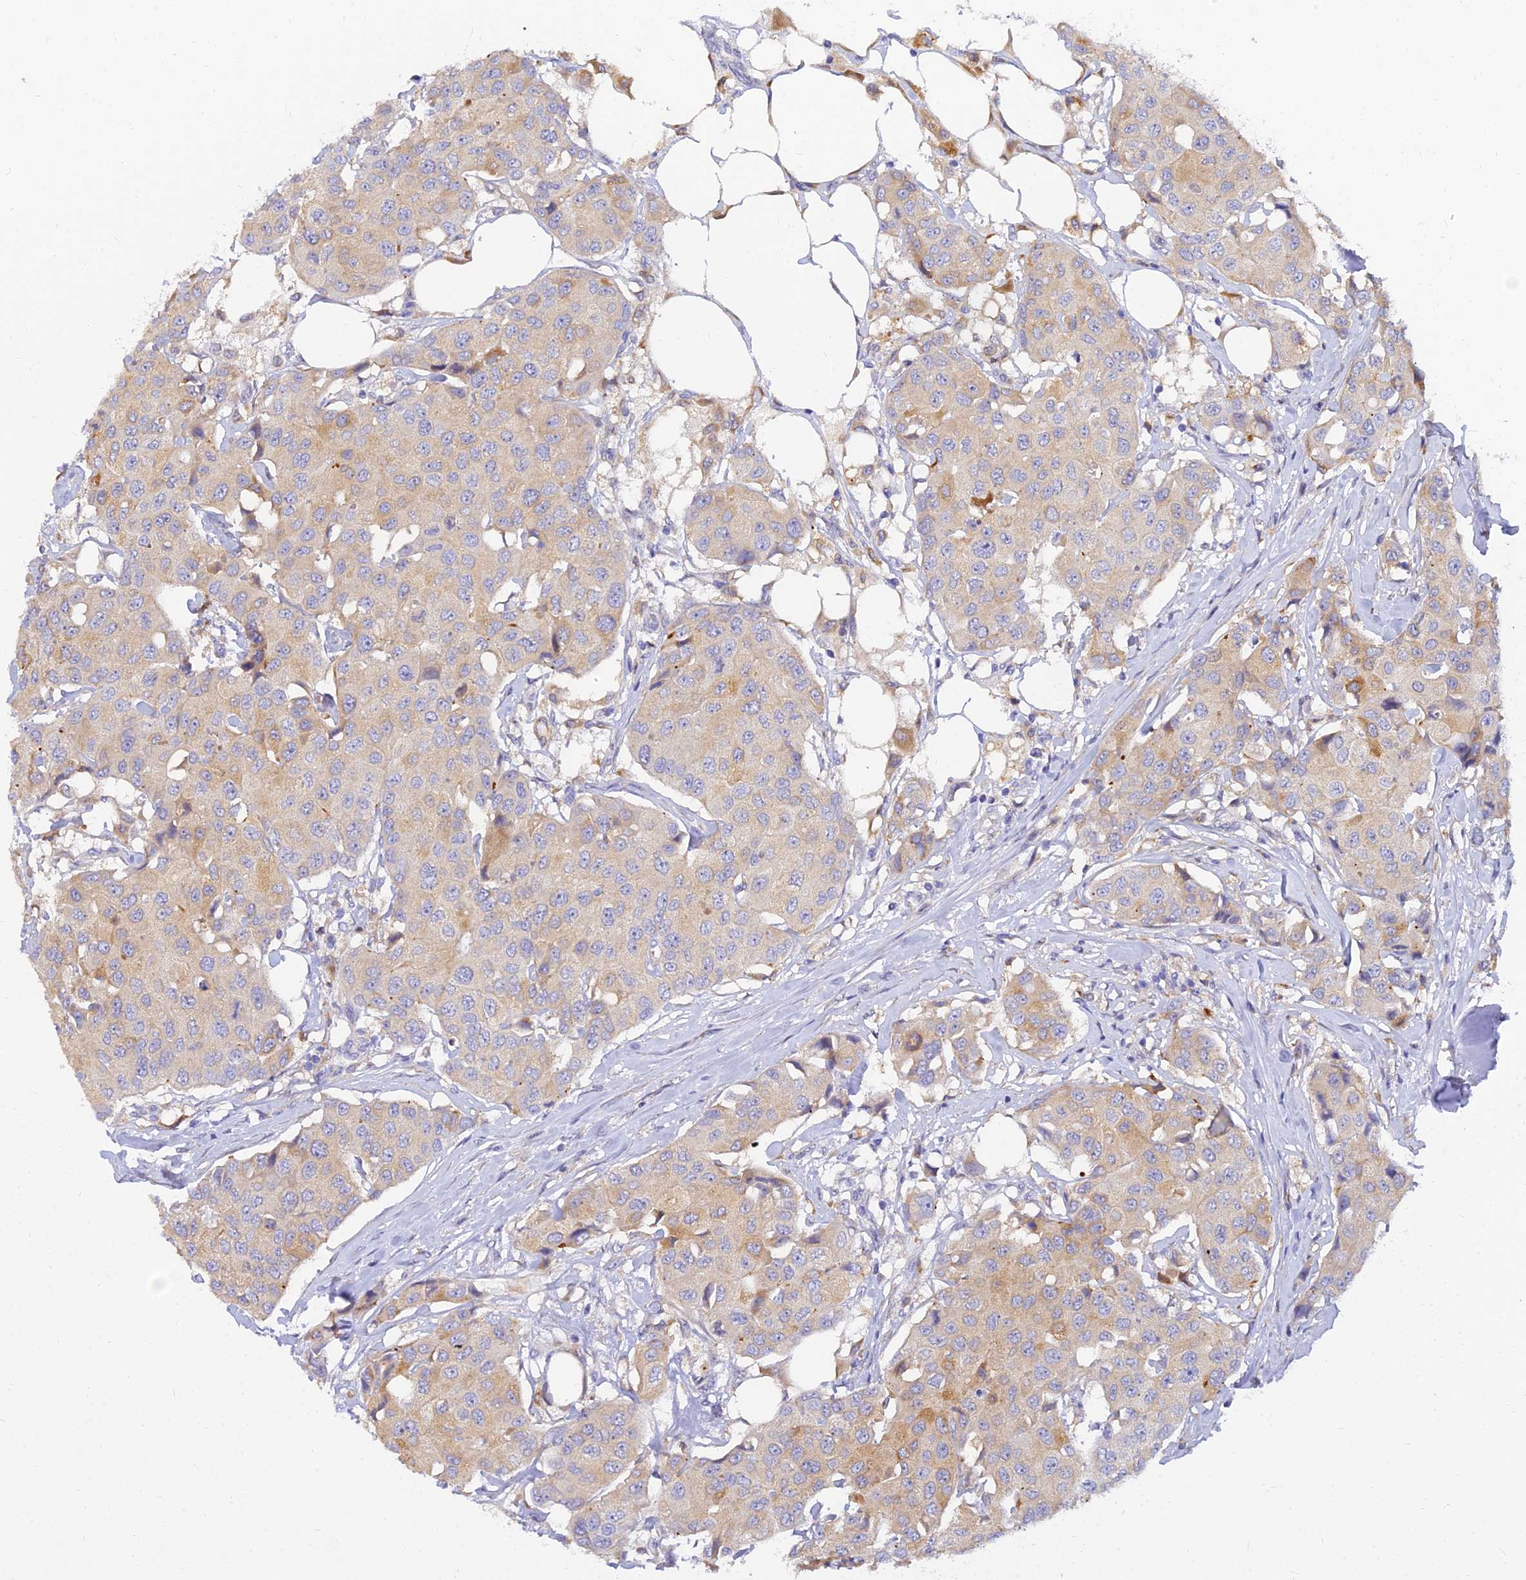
{"staining": {"intensity": "moderate", "quantity": "<25%", "location": "cytoplasmic/membranous"}, "tissue": "breast cancer", "cell_type": "Tumor cells", "image_type": "cancer", "snomed": [{"axis": "morphology", "description": "Duct carcinoma"}, {"axis": "topography", "description": "Breast"}], "caption": "Human breast cancer (infiltrating ductal carcinoma) stained for a protein (brown) displays moderate cytoplasmic/membranous positive expression in about <25% of tumor cells.", "gene": "ARL8B", "patient": {"sex": "female", "age": 80}}